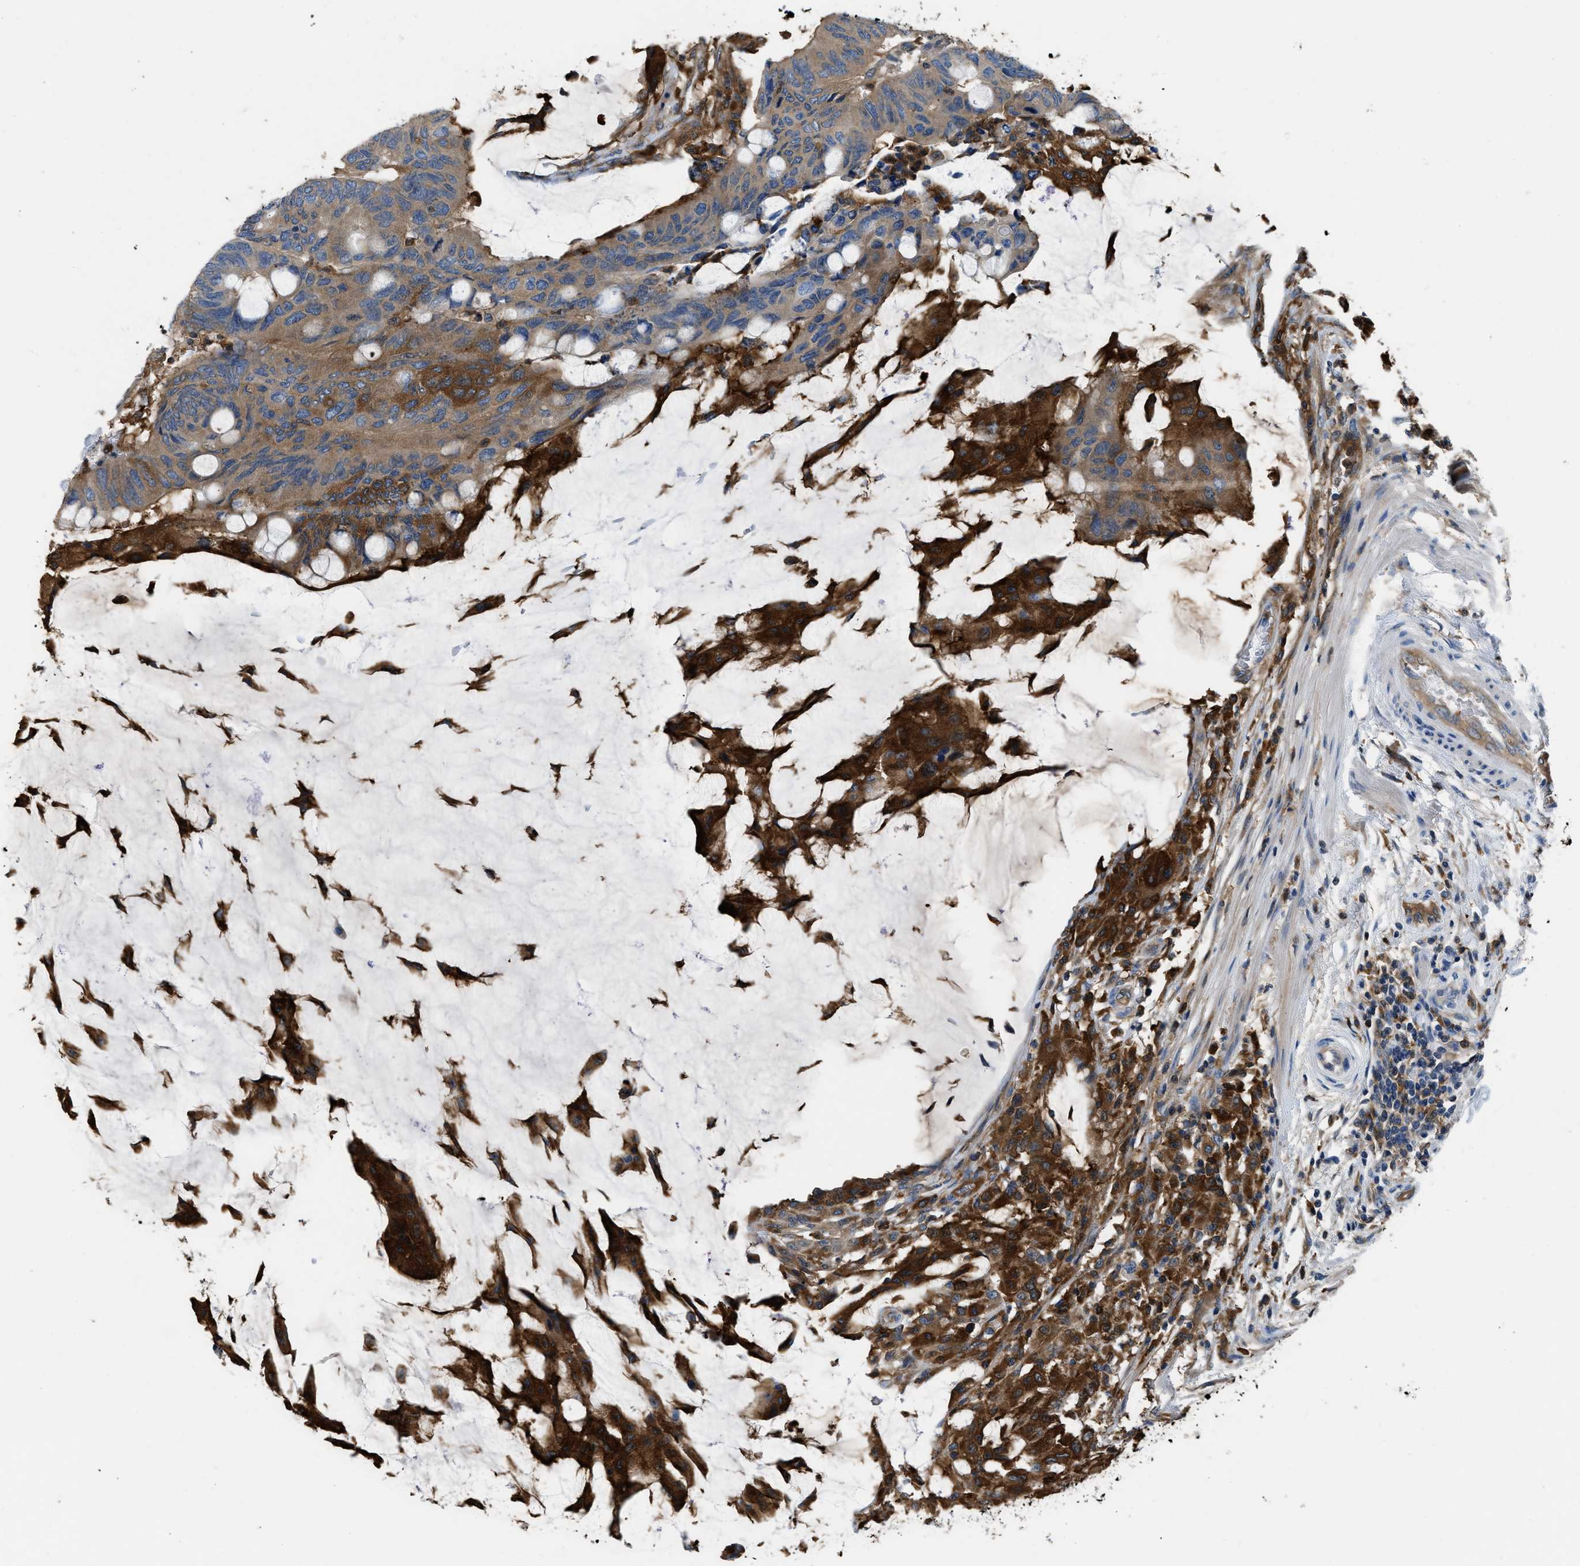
{"staining": {"intensity": "strong", "quantity": "25%-75%", "location": "cytoplasmic/membranous"}, "tissue": "colorectal cancer", "cell_type": "Tumor cells", "image_type": "cancer", "snomed": [{"axis": "morphology", "description": "Normal tissue, NOS"}, {"axis": "morphology", "description": "Adenocarcinoma, NOS"}, {"axis": "topography", "description": "Rectum"}, {"axis": "topography", "description": "Peripheral nerve tissue"}], "caption": "A photomicrograph showing strong cytoplasmic/membranous staining in about 25%-75% of tumor cells in colorectal adenocarcinoma, as visualized by brown immunohistochemical staining.", "gene": "PKM", "patient": {"sex": "male", "age": 92}}